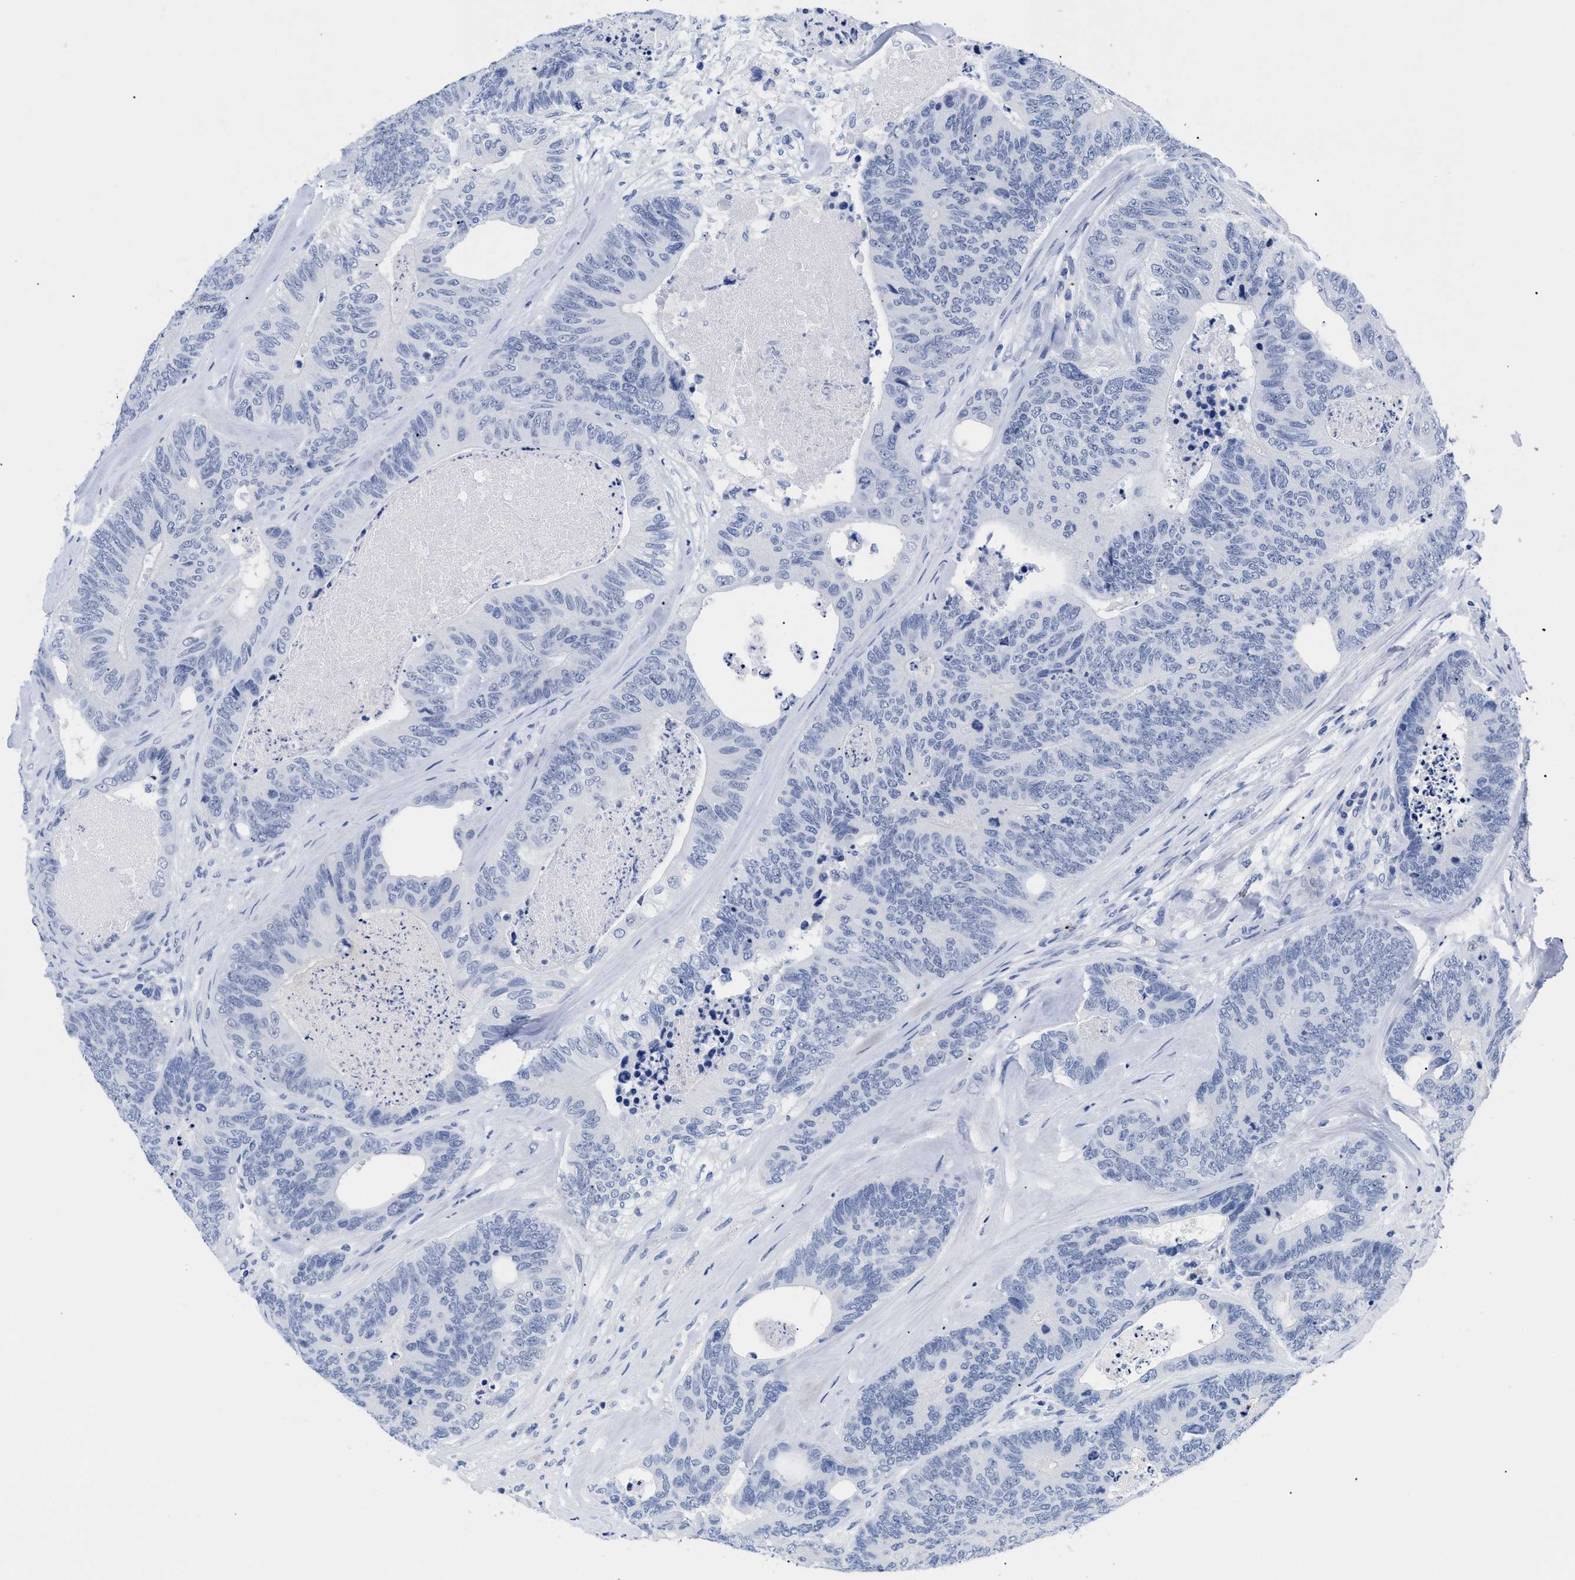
{"staining": {"intensity": "negative", "quantity": "none", "location": "none"}, "tissue": "colorectal cancer", "cell_type": "Tumor cells", "image_type": "cancer", "snomed": [{"axis": "morphology", "description": "Adenocarcinoma, NOS"}, {"axis": "topography", "description": "Colon"}], "caption": "Tumor cells show no significant protein positivity in adenocarcinoma (colorectal).", "gene": "TREML1", "patient": {"sex": "female", "age": 67}}